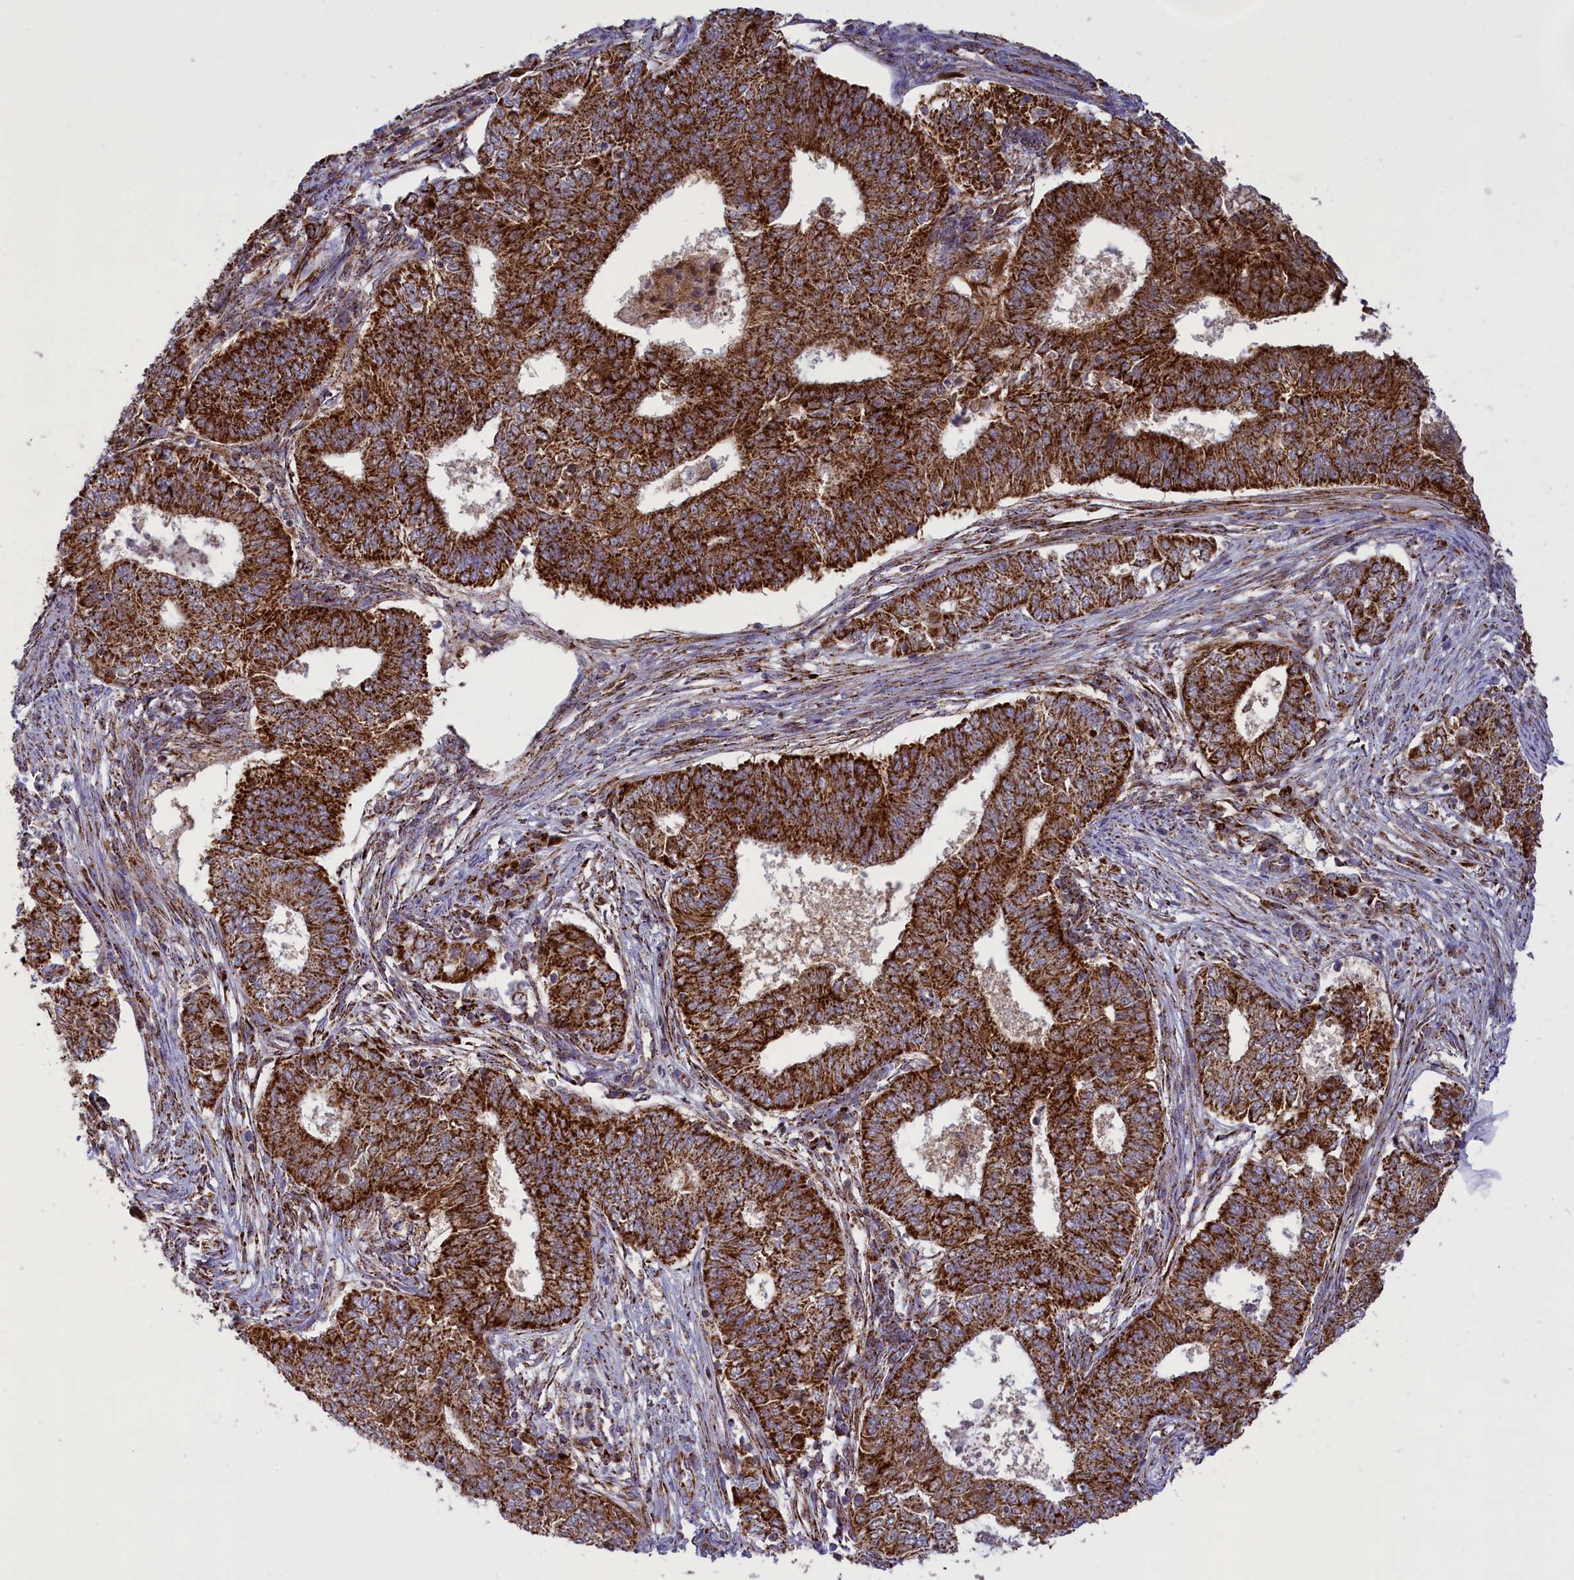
{"staining": {"intensity": "strong", "quantity": ">75%", "location": "cytoplasmic/membranous"}, "tissue": "endometrial cancer", "cell_type": "Tumor cells", "image_type": "cancer", "snomed": [{"axis": "morphology", "description": "Adenocarcinoma, NOS"}, {"axis": "topography", "description": "Endometrium"}], "caption": "The image reveals a brown stain indicating the presence of a protein in the cytoplasmic/membranous of tumor cells in endometrial adenocarcinoma.", "gene": "ISOC2", "patient": {"sex": "female", "age": 62}}